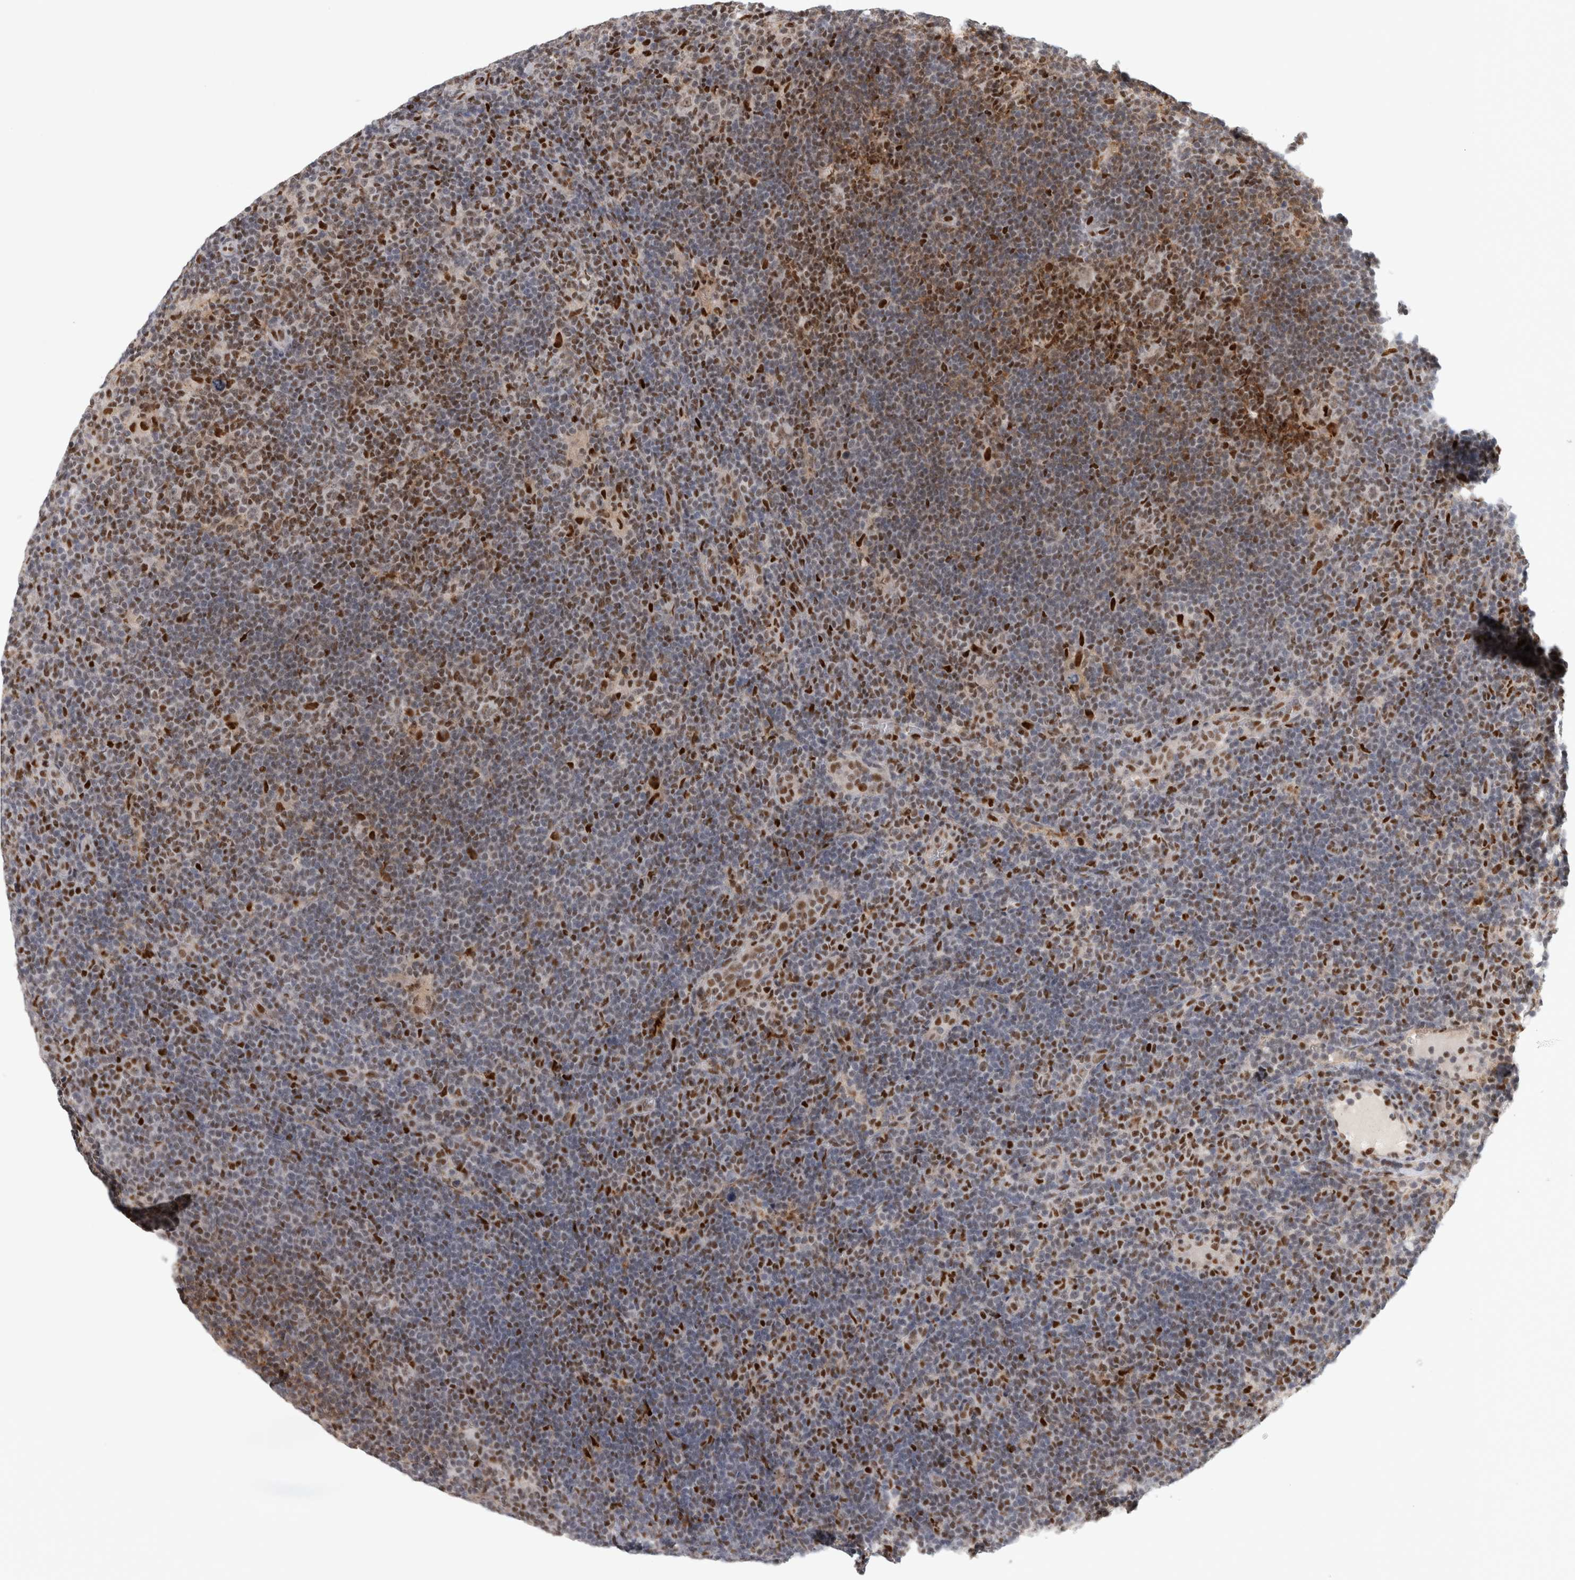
{"staining": {"intensity": "weak", "quantity": "25%-75%", "location": "nuclear"}, "tissue": "lymphoma", "cell_type": "Tumor cells", "image_type": "cancer", "snomed": [{"axis": "morphology", "description": "Hodgkin's disease, NOS"}, {"axis": "topography", "description": "Lymph node"}], "caption": "The histopathology image reveals staining of lymphoma, revealing weak nuclear protein staining (brown color) within tumor cells.", "gene": "SRARP", "patient": {"sex": "female", "age": 57}}